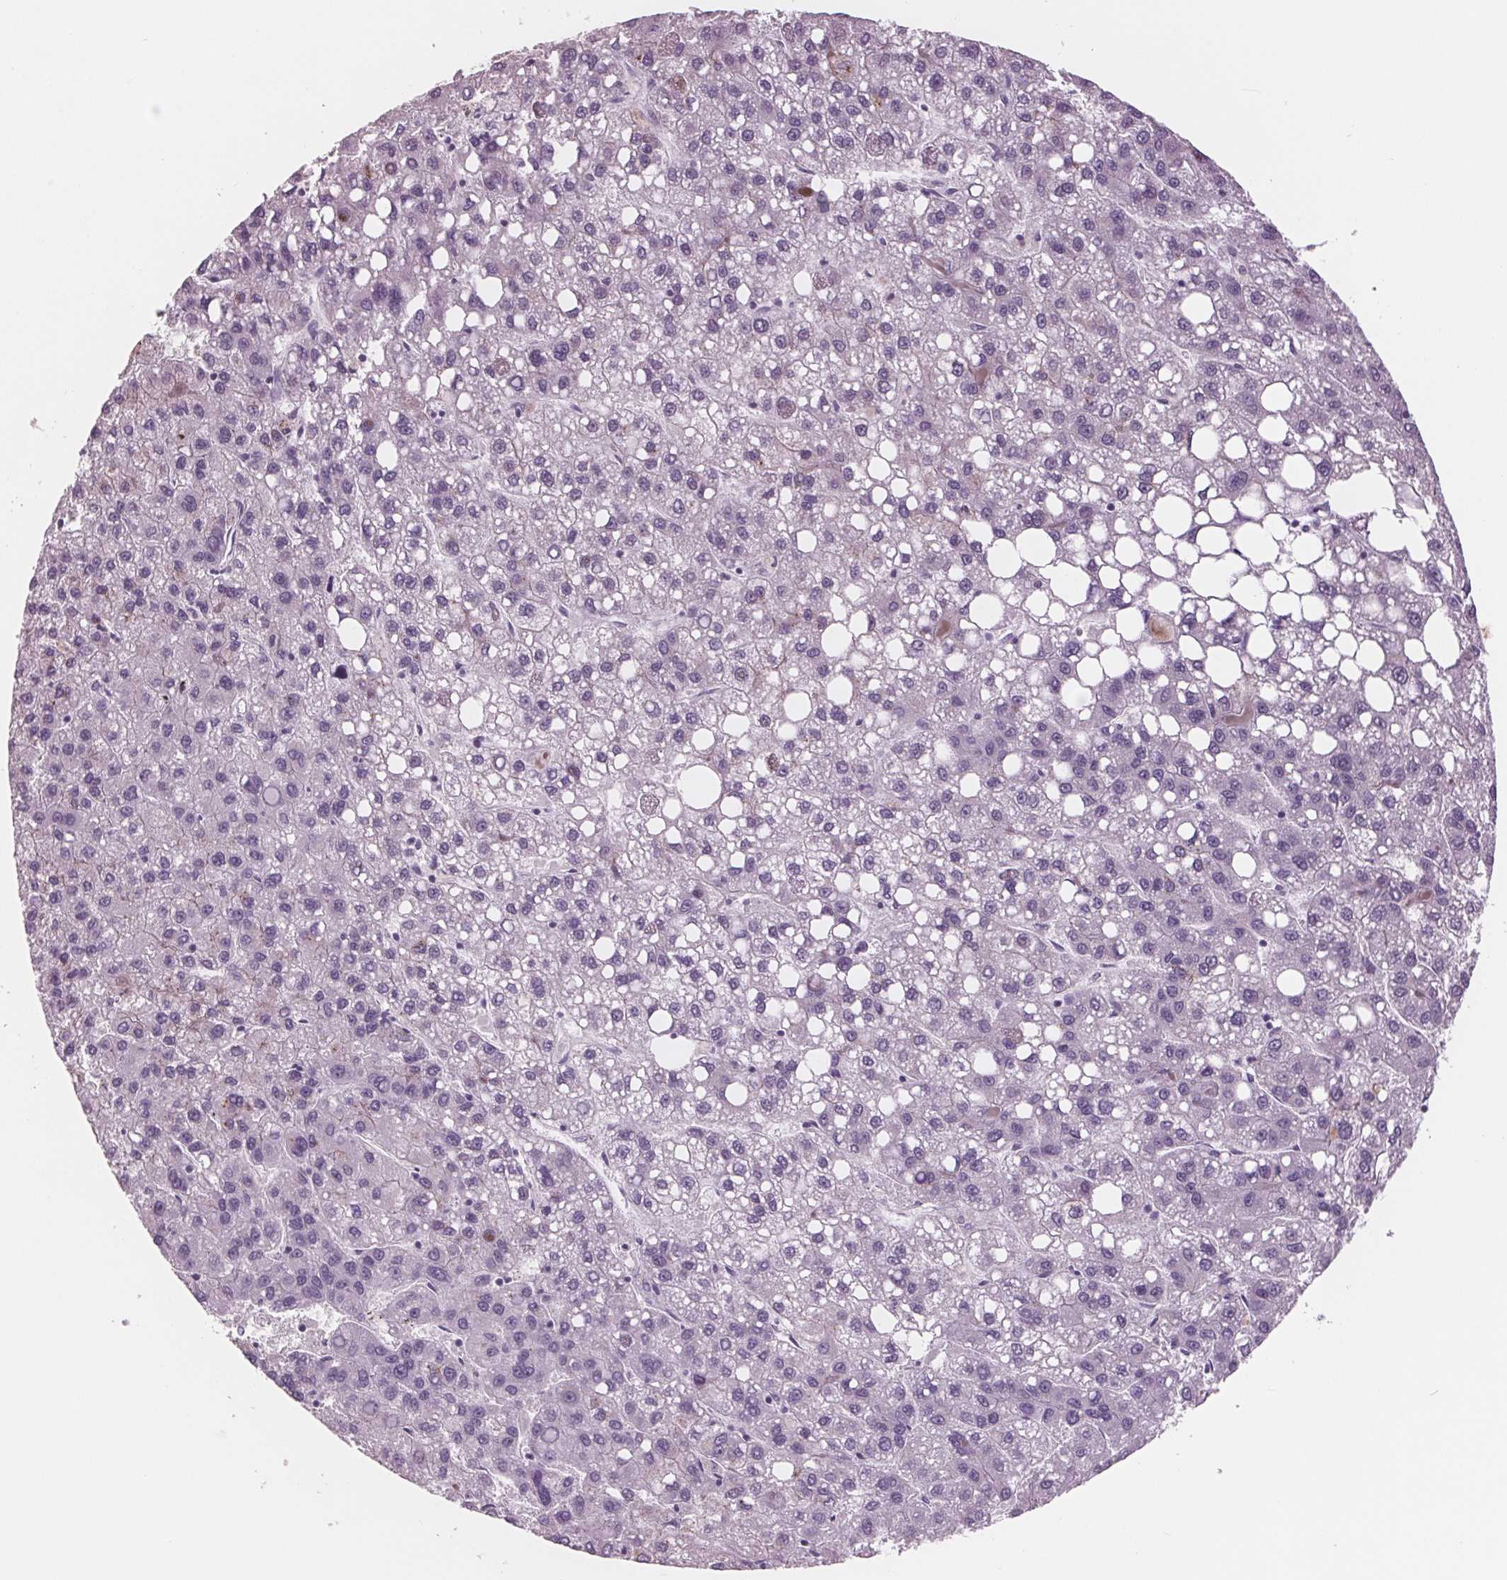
{"staining": {"intensity": "negative", "quantity": "none", "location": "none"}, "tissue": "liver cancer", "cell_type": "Tumor cells", "image_type": "cancer", "snomed": [{"axis": "morphology", "description": "Carcinoma, Hepatocellular, NOS"}, {"axis": "topography", "description": "Liver"}], "caption": "A photomicrograph of hepatocellular carcinoma (liver) stained for a protein exhibits no brown staining in tumor cells.", "gene": "AMBP", "patient": {"sex": "female", "age": 82}}